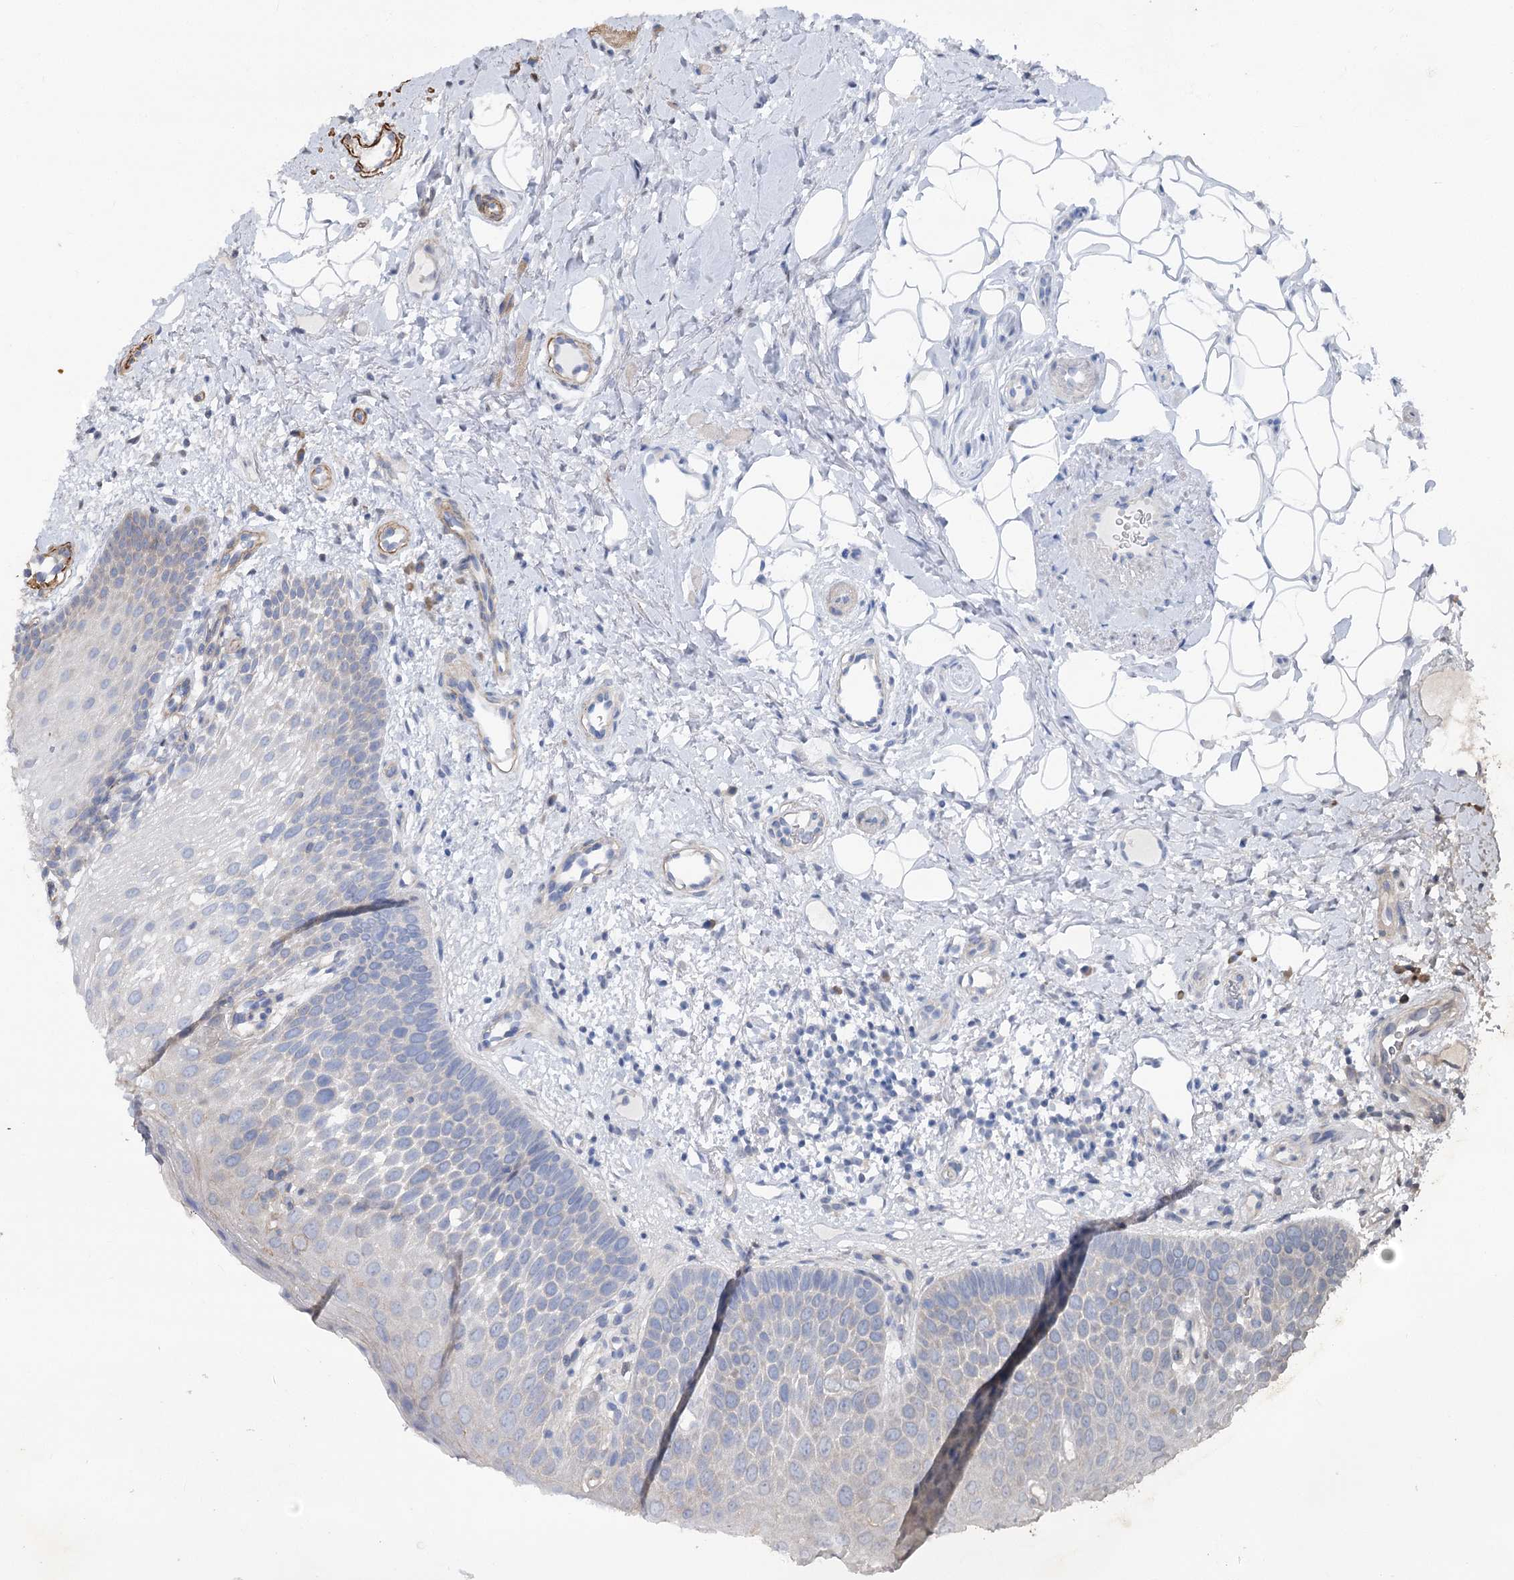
{"staining": {"intensity": "weak", "quantity": "<25%", "location": "cytoplasmic/membranous"}, "tissue": "oral mucosa", "cell_type": "Squamous epithelial cells", "image_type": "normal", "snomed": [{"axis": "morphology", "description": "No evidence of malignacy"}, {"axis": "topography", "description": "Oral tissue"}, {"axis": "topography", "description": "Head-Neck"}], "caption": "IHC of normal oral mucosa reveals no staining in squamous epithelial cells.", "gene": "LARP1B", "patient": {"sex": "male", "age": 68}}